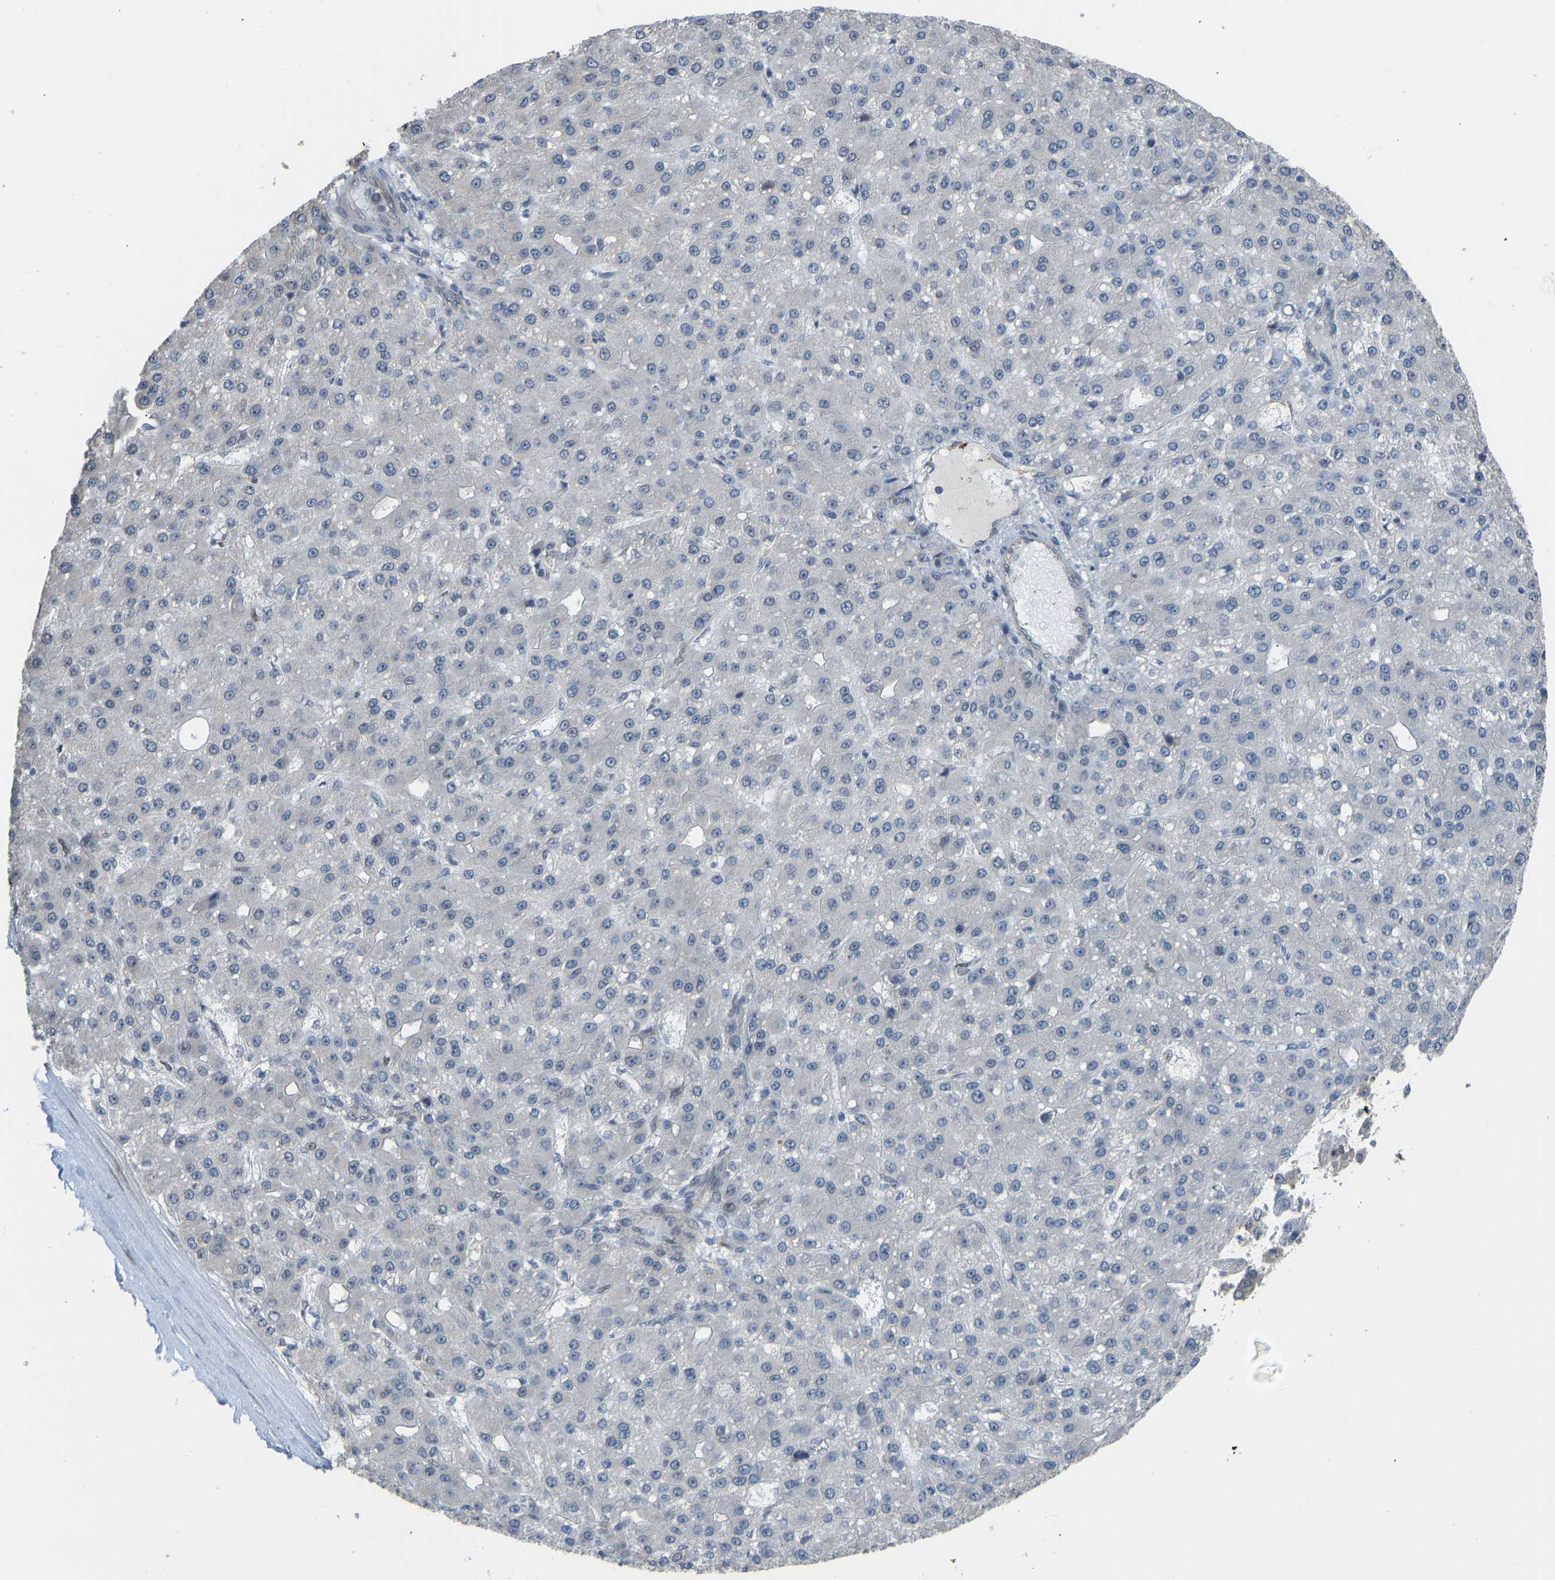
{"staining": {"intensity": "negative", "quantity": "none", "location": "none"}, "tissue": "liver cancer", "cell_type": "Tumor cells", "image_type": "cancer", "snomed": [{"axis": "morphology", "description": "Carcinoma, Hepatocellular, NOS"}, {"axis": "topography", "description": "Liver"}], "caption": "Liver cancer stained for a protein using immunohistochemistry displays no staining tumor cells.", "gene": "KPNA6", "patient": {"sex": "male", "age": 67}}